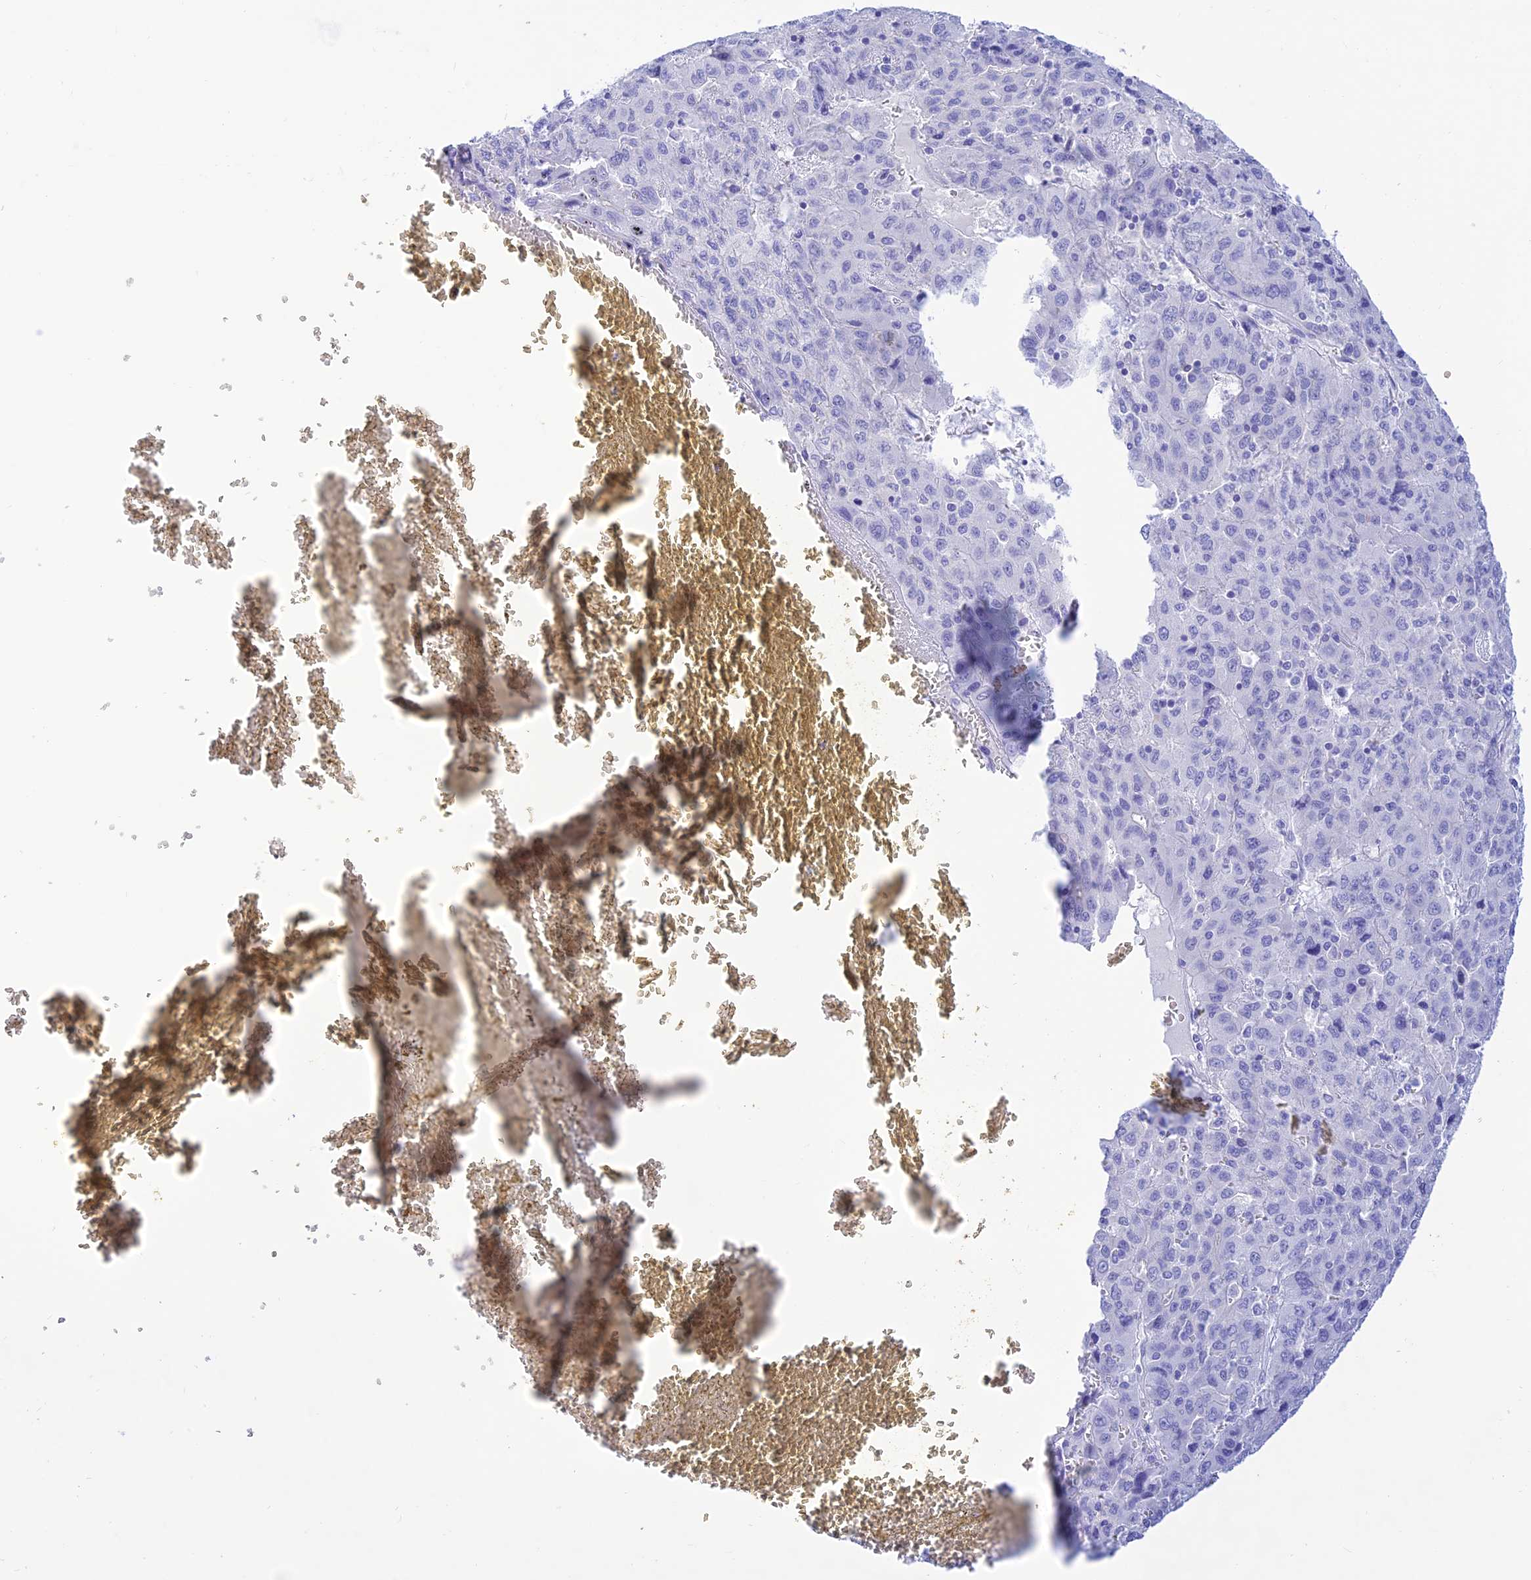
{"staining": {"intensity": "negative", "quantity": "none", "location": "none"}, "tissue": "liver cancer", "cell_type": "Tumor cells", "image_type": "cancer", "snomed": [{"axis": "morphology", "description": "Carcinoma, Hepatocellular, NOS"}, {"axis": "topography", "description": "Liver"}], "caption": "Immunohistochemistry (IHC) micrograph of liver cancer stained for a protein (brown), which shows no positivity in tumor cells. (Brightfield microscopy of DAB immunohistochemistry at high magnification).", "gene": "PRNP", "patient": {"sex": "female", "age": 53}}